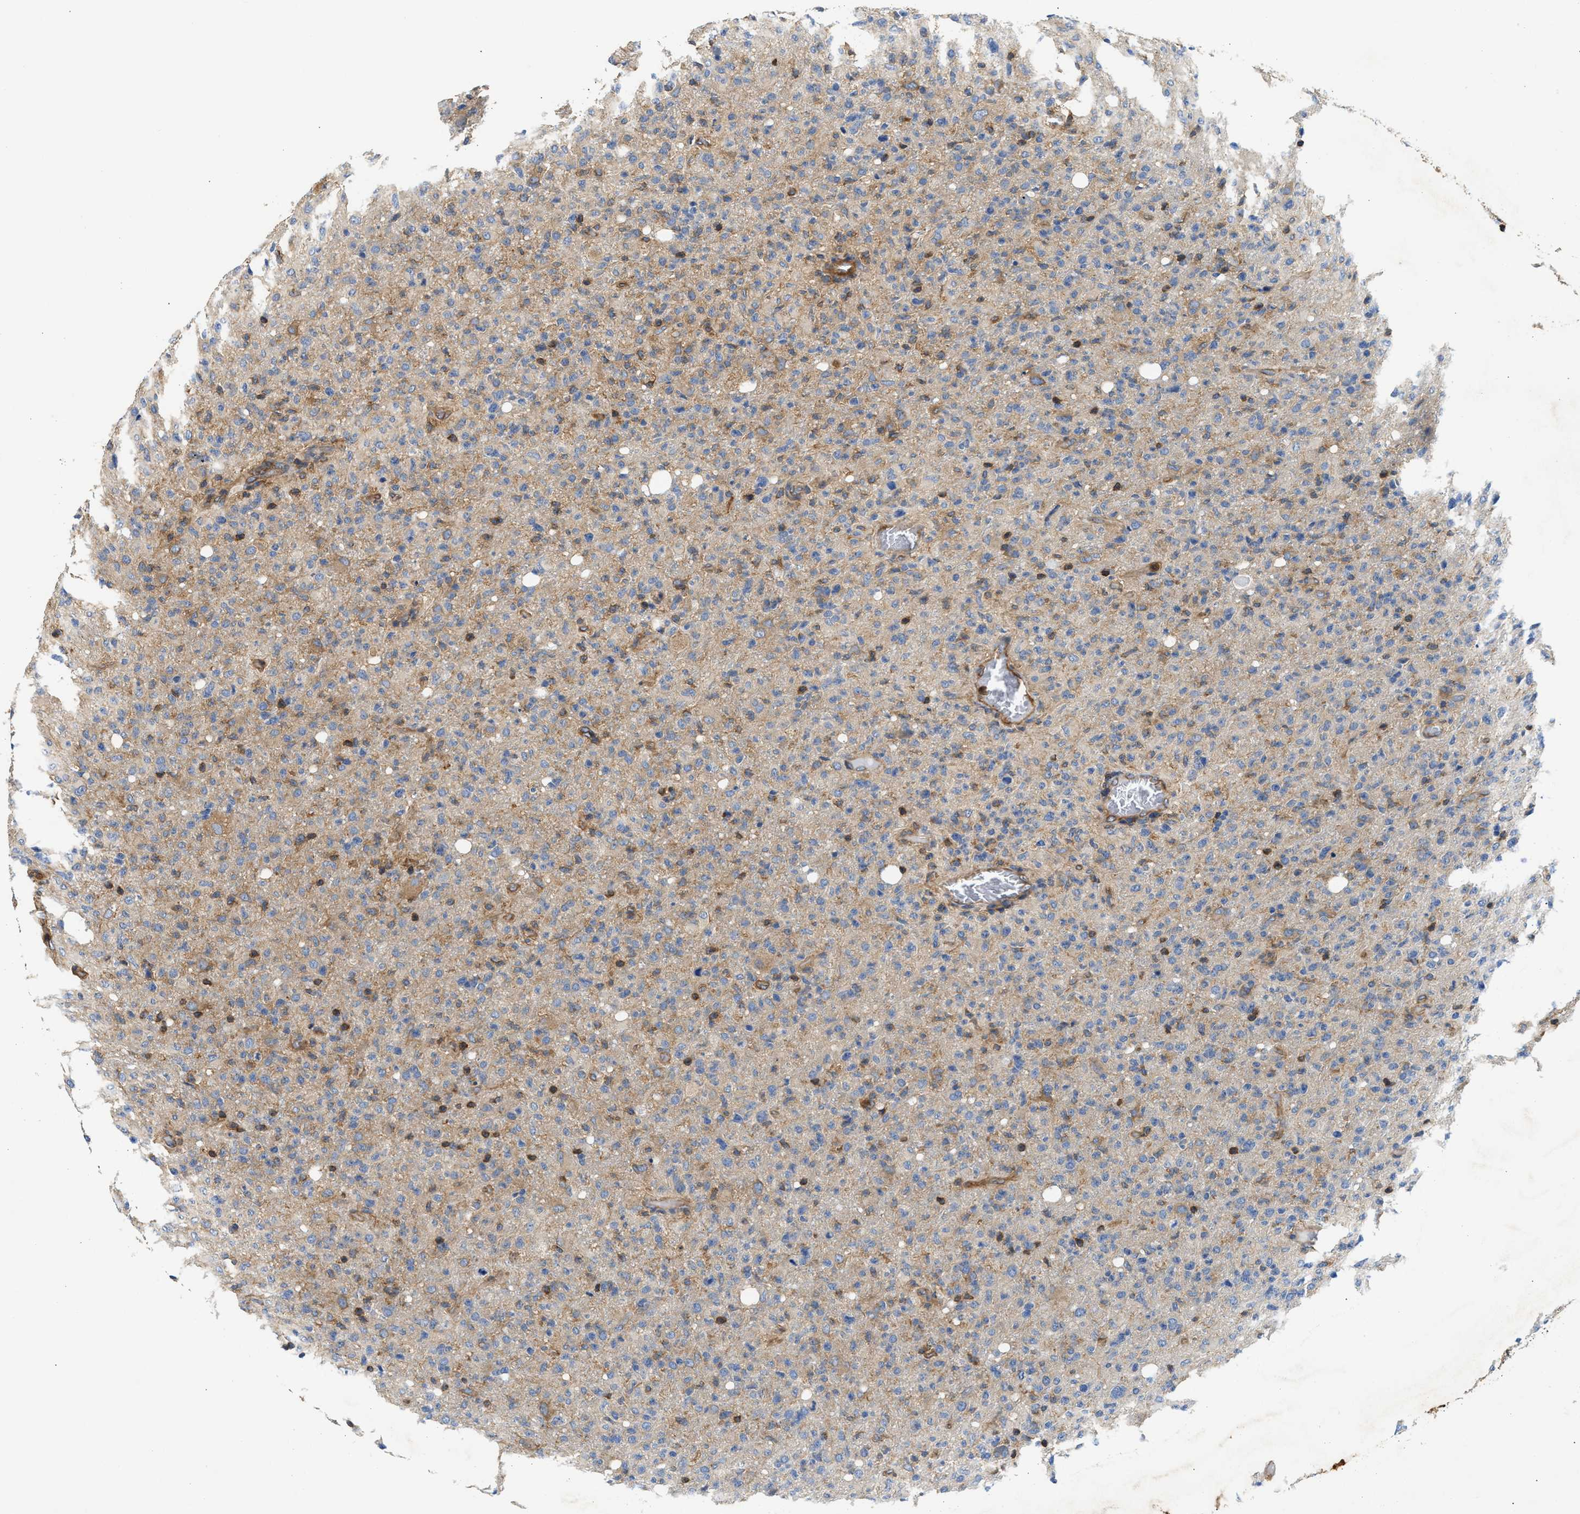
{"staining": {"intensity": "weak", "quantity": "<25%", "location": "cytoplasmic/membranous"}, "tissue": "glioma", "cell_type": "Tumor cells", "image_type": "cancer", "snomed": [{"axis": "morphology", "description": "Glioma, malignant, High grade"}, {"axis": "topography", "description": "Brain"}], "caption": "A high-resolution micrograph shows immunohistochemistry (IHC) staining of malignant glioma (high-grade), which displays no significant positivity in tumor cells.", "gene": "SAMD9L", "patient": {"sex": "female", "age": 57}}